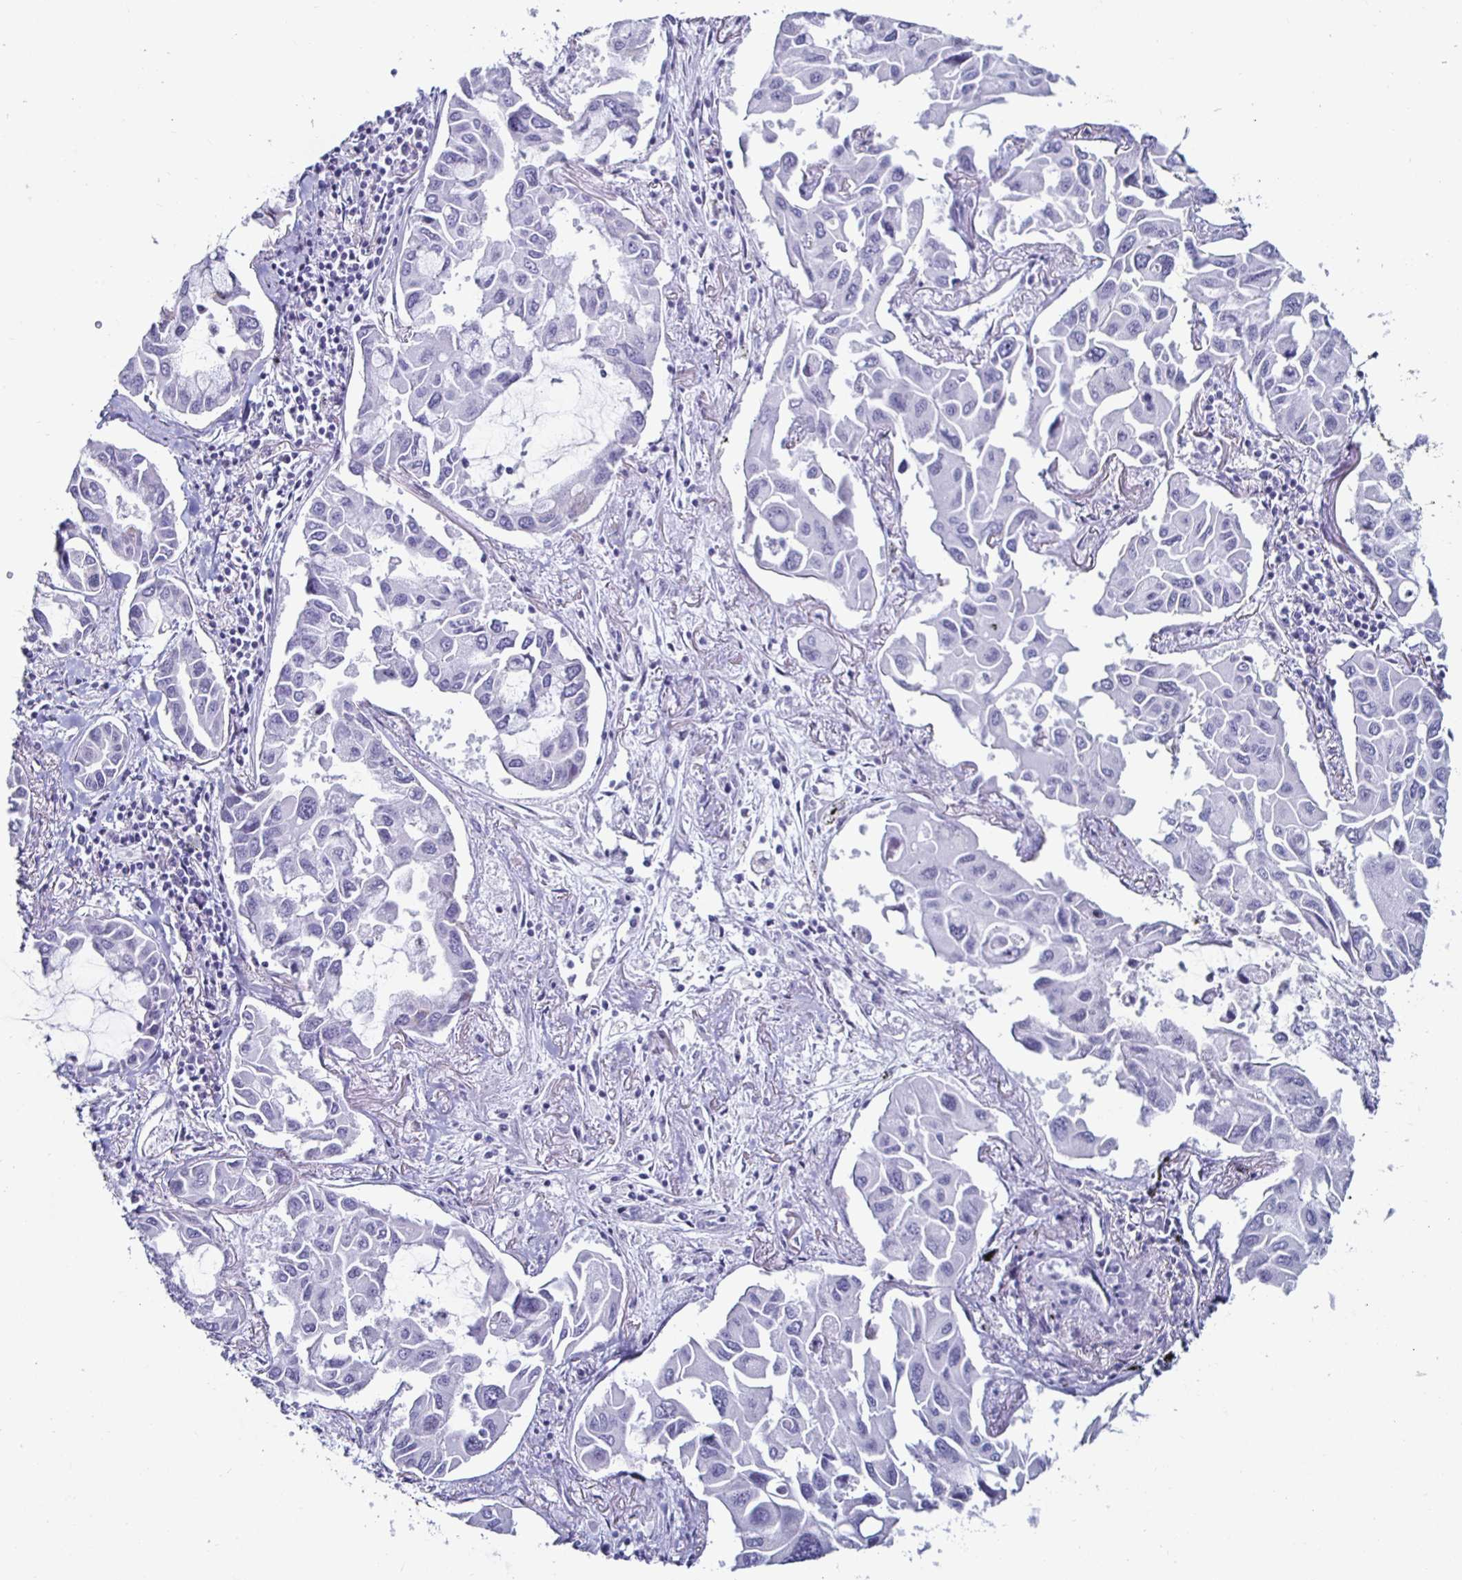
{"staining": {"intensity": "negative", "quantity": "none", "location": "none"}, "tissue": "lung cancer", "cell_type": "Tumor cells", "image_type": "cancer", "snomed": [{"axis": "morphology", "description": "Adenocarcinoma, NOS"}, {"axis": "topography", "description": "Lung"}], "caption": "This is an immunohistochemistry micrograph of lung cancer (adenocarcinoma). There is no expression in tumor cells.", "gene": "KRT4", "patient": {"sex": "male", "age": 64}}